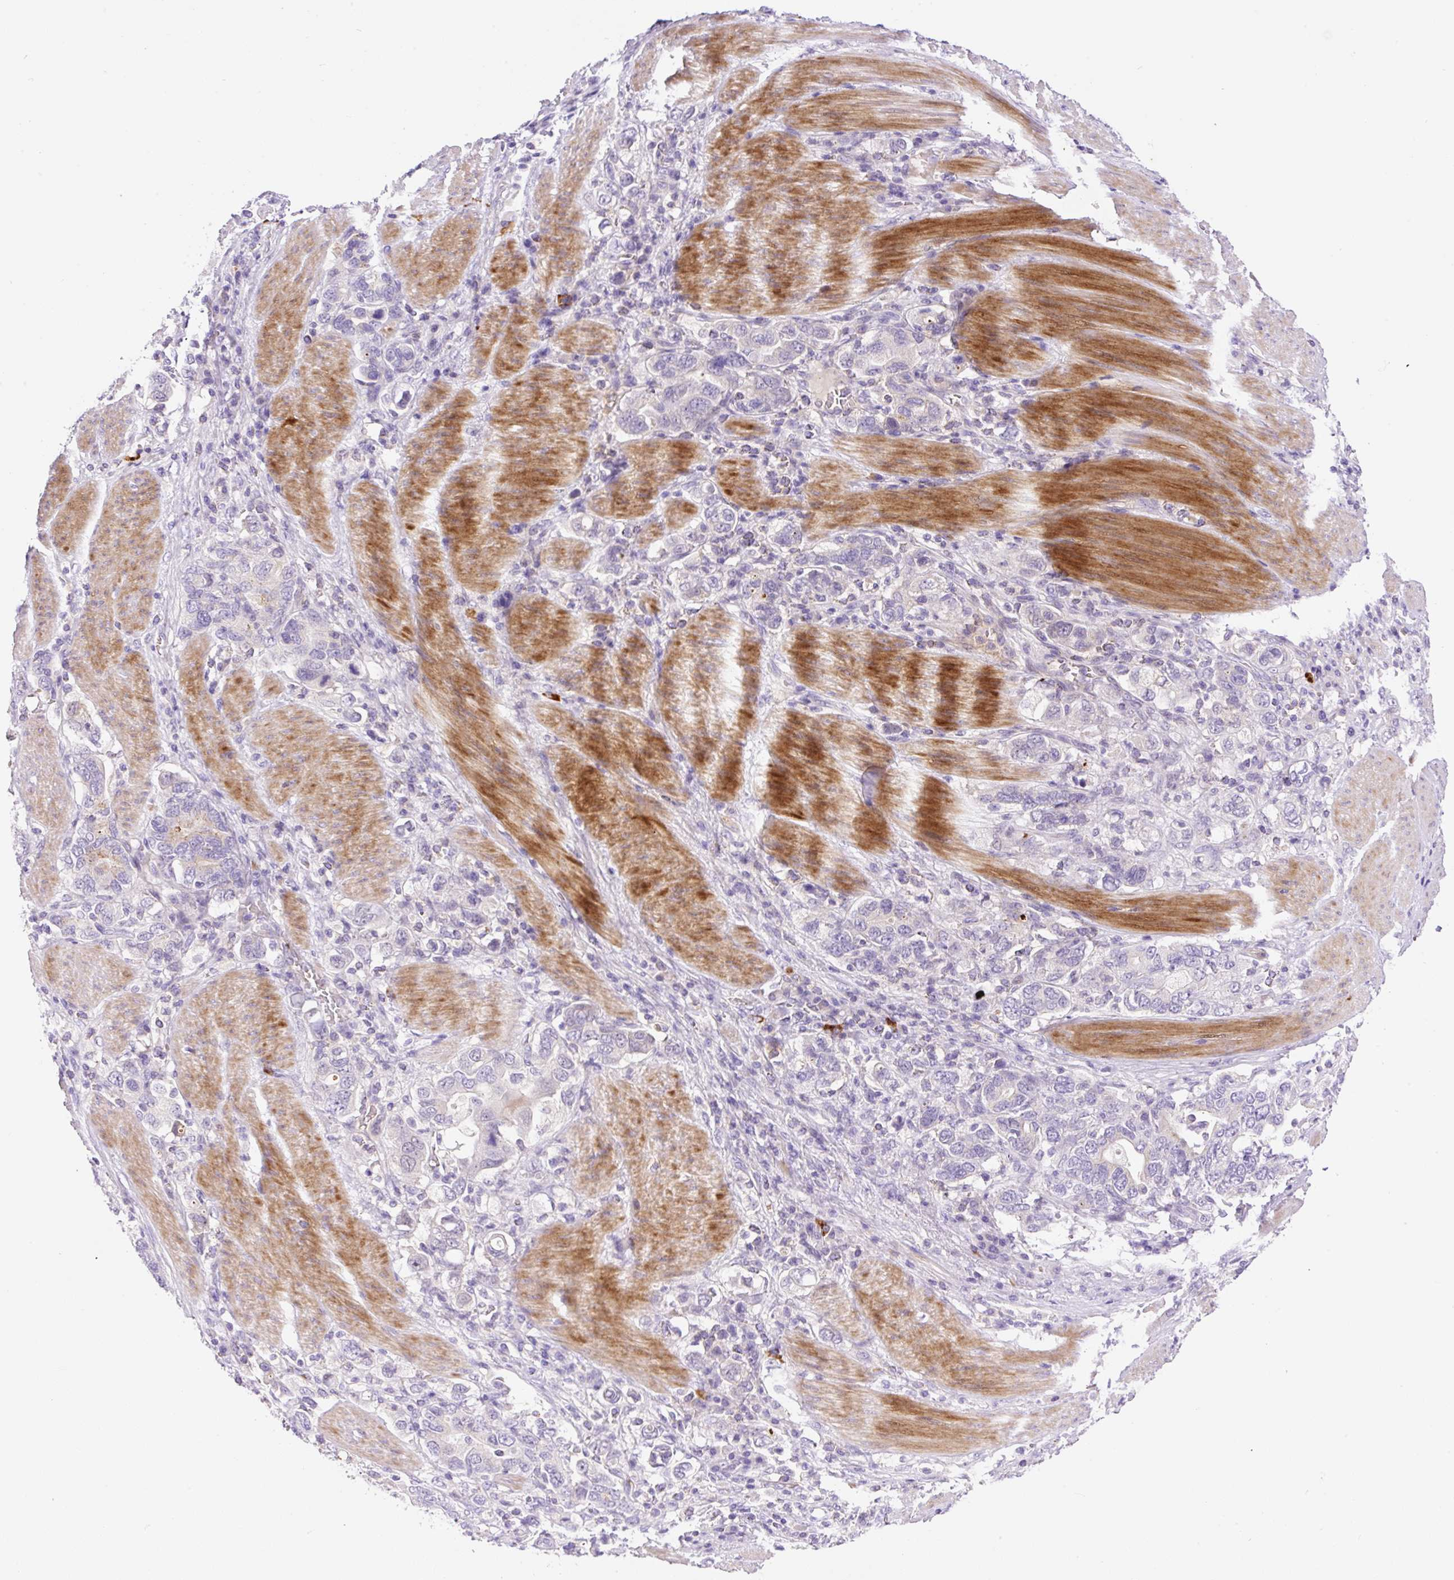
{"staining": {"intensity": "negative", "quantity": "none", "location": "none"}, "tissue": "stomach cancer", "cell_type": "Tumor cells", "image_type": "cancer", "snomed": [{"axis": "morphology", "description": "Adenocarcinoma, NOS"}, {"axis": "topography", "description": "Stomach, upper"}, {"axis": "topography", "description": "Stomach"}], "caption": "This is a photomicrograph of IHC staining of adenocarcinoma (stomach), which shows no staining in tumor cells.", "gene": "LHFPL5", "patient": {"sex": "male", "age": 62}}